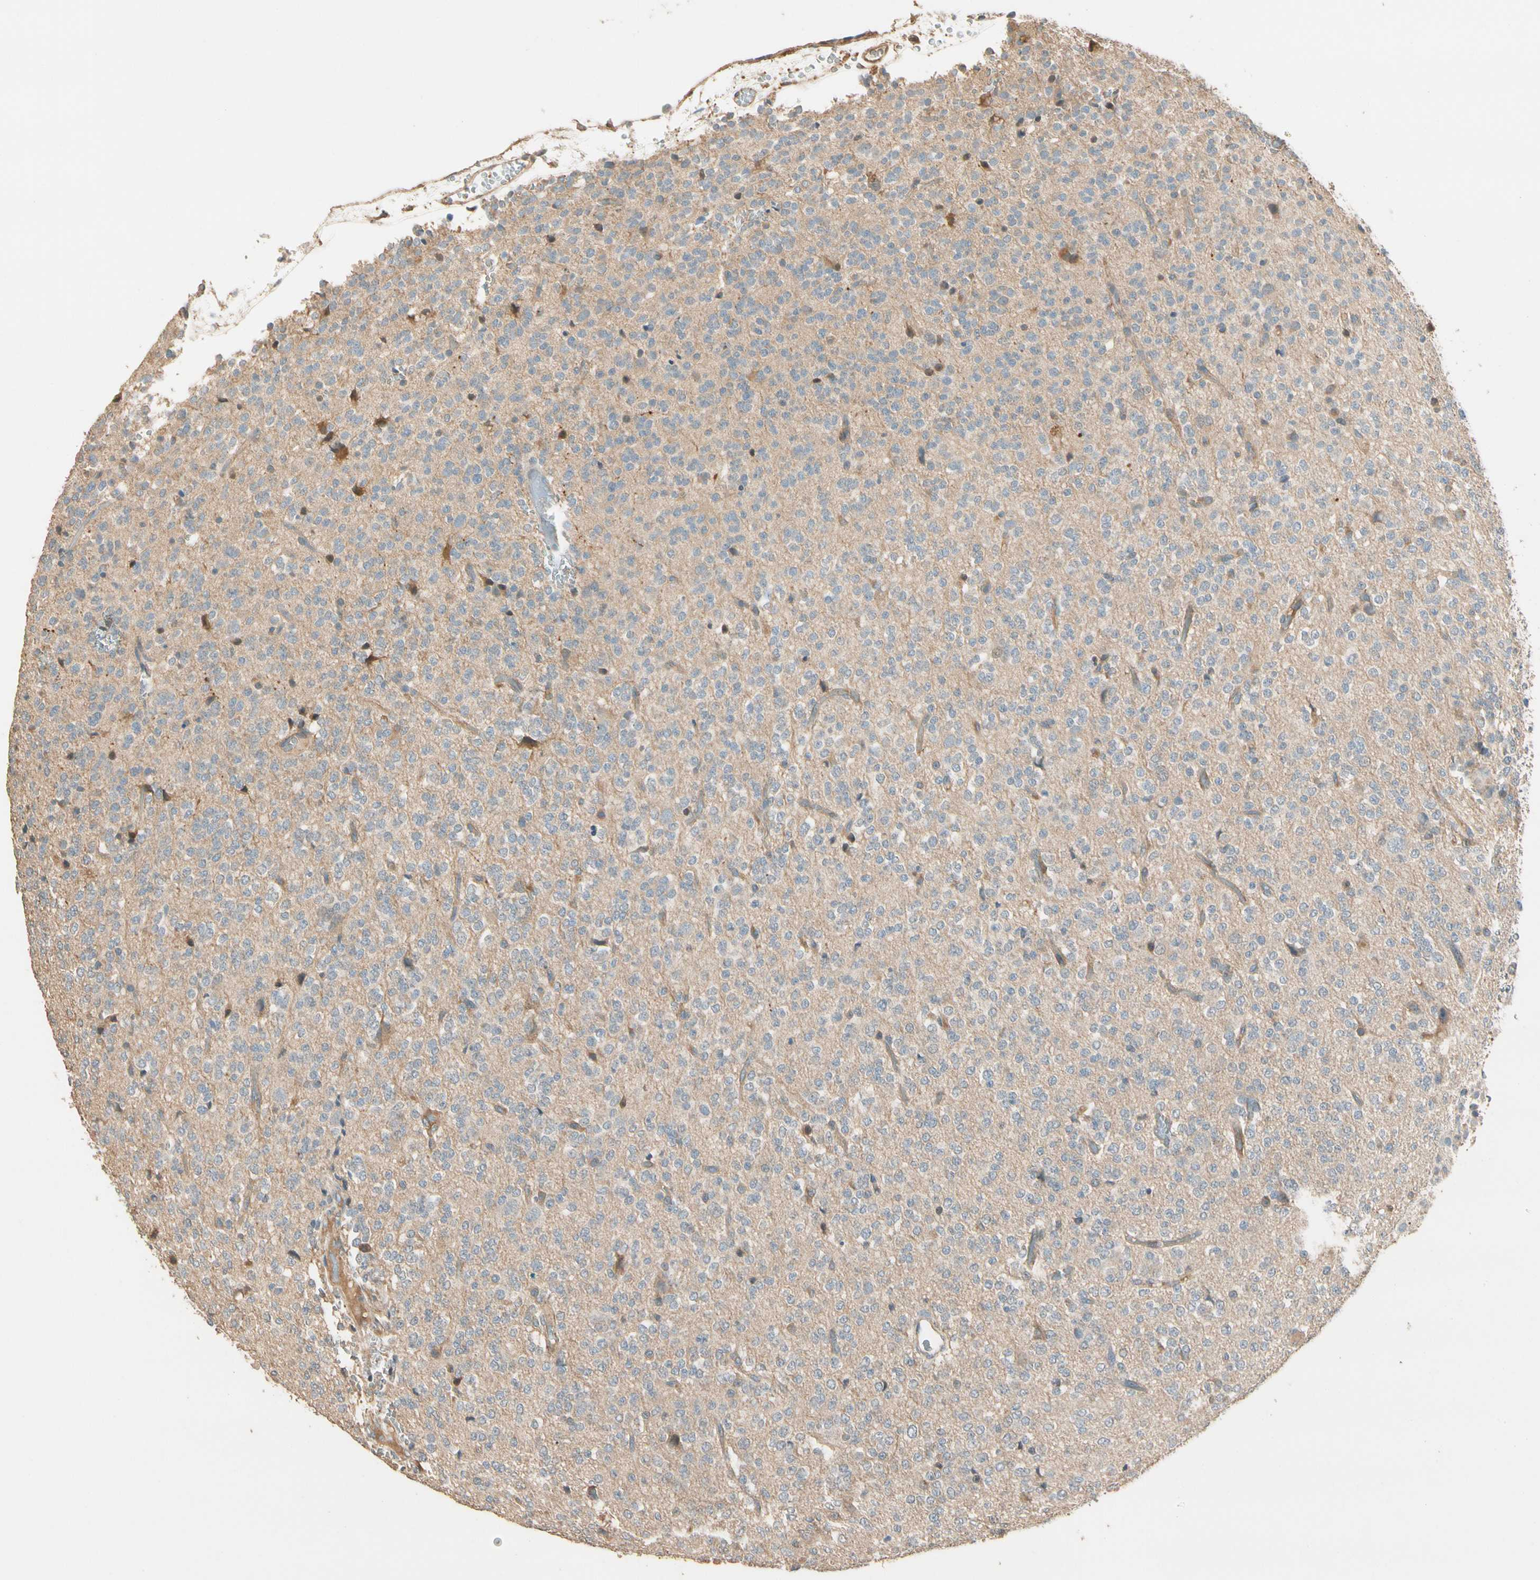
{"staining": {"intensity": "weak", "quantity": "25%-75%", "location": "cytoplasmic/membranous"}, "tissue": "glioma", "cell_type": "Tumor cells", "image_type": "cancer", "snomed": [{"axis": "morphology", "description": "Glioma, malignant, Low grade"}, {"axis": "topography", "description": "Brain"}], "caption": "An image of malignant glioma (low-grade) stained for a protein shows weak cytoplasmic/membranous brown staining in tumor cells.", "gene": "CDH6", "patient": {"sex": "male", "age": 38}}